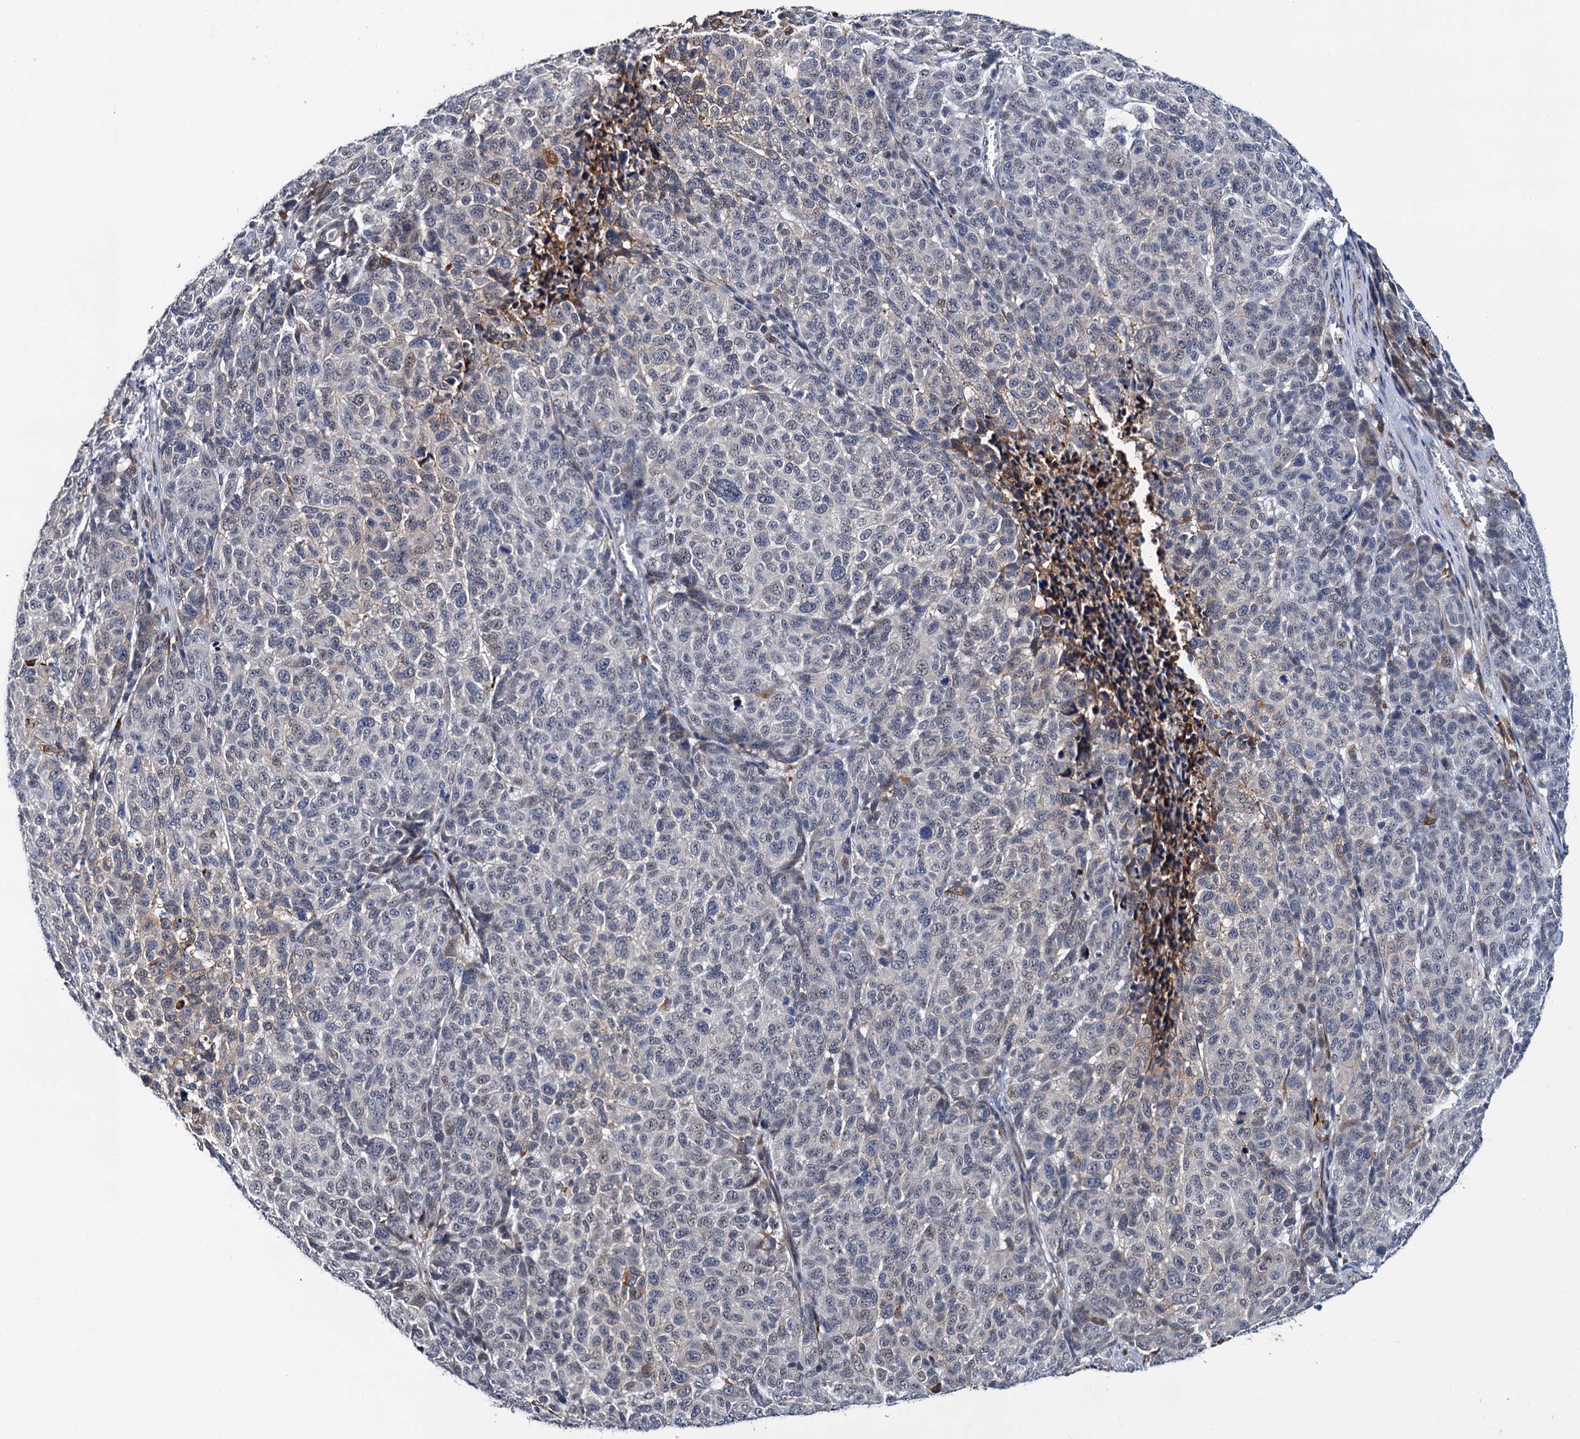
{"staining": {"intensity": "weak", "quantity": "<25%", "location": "cytoplasmic/membranous"}, "tissue": "melanoma", "cell_type": "Tumor cells", "image_type": "cancer", "snomed": [{"axis": "morphology", "description": "Malignant melanoma, NOS"}, {"axis": "topography", "description": "Skin"}], "caption": "Malignant melanoma was stained to show a protein in brown. There is no significant positivity in tumor cells.", "gene": "SLC7A10", "patient": {"sex": "male", "age": 49}}